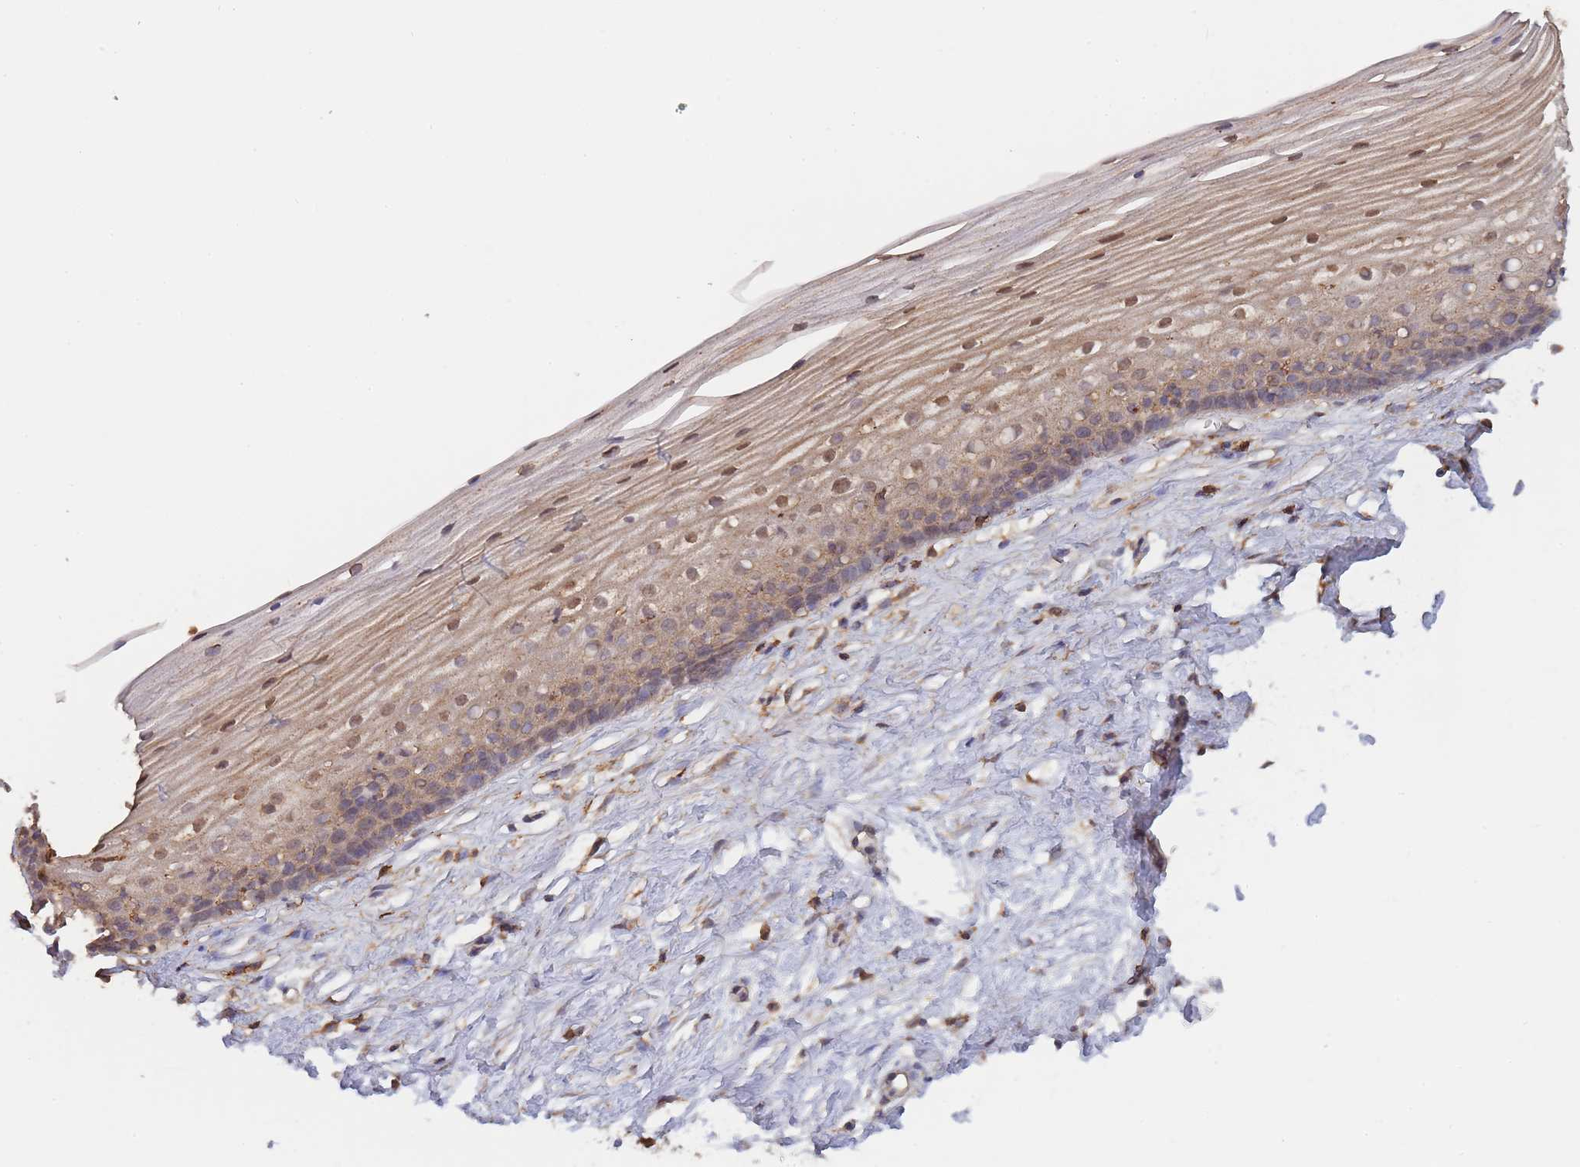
{"staining": {"intensity": "negative", "quantity": "none", "location": "none"}, "tissue": "cervix", "cell_type": "Glandular cells", "image_type": "normal", "snomed": [{"axis": "morphology", "description": "Normal tissue, NOS"}, {"axis": "topography", "description": "Cervix"}], "caption": "Glandular cells are negative for protein expression in benign human cervix. Nuclei are stained in blue.", "gene": "METRN", "patient": {"sex": "female", "age": 40}}